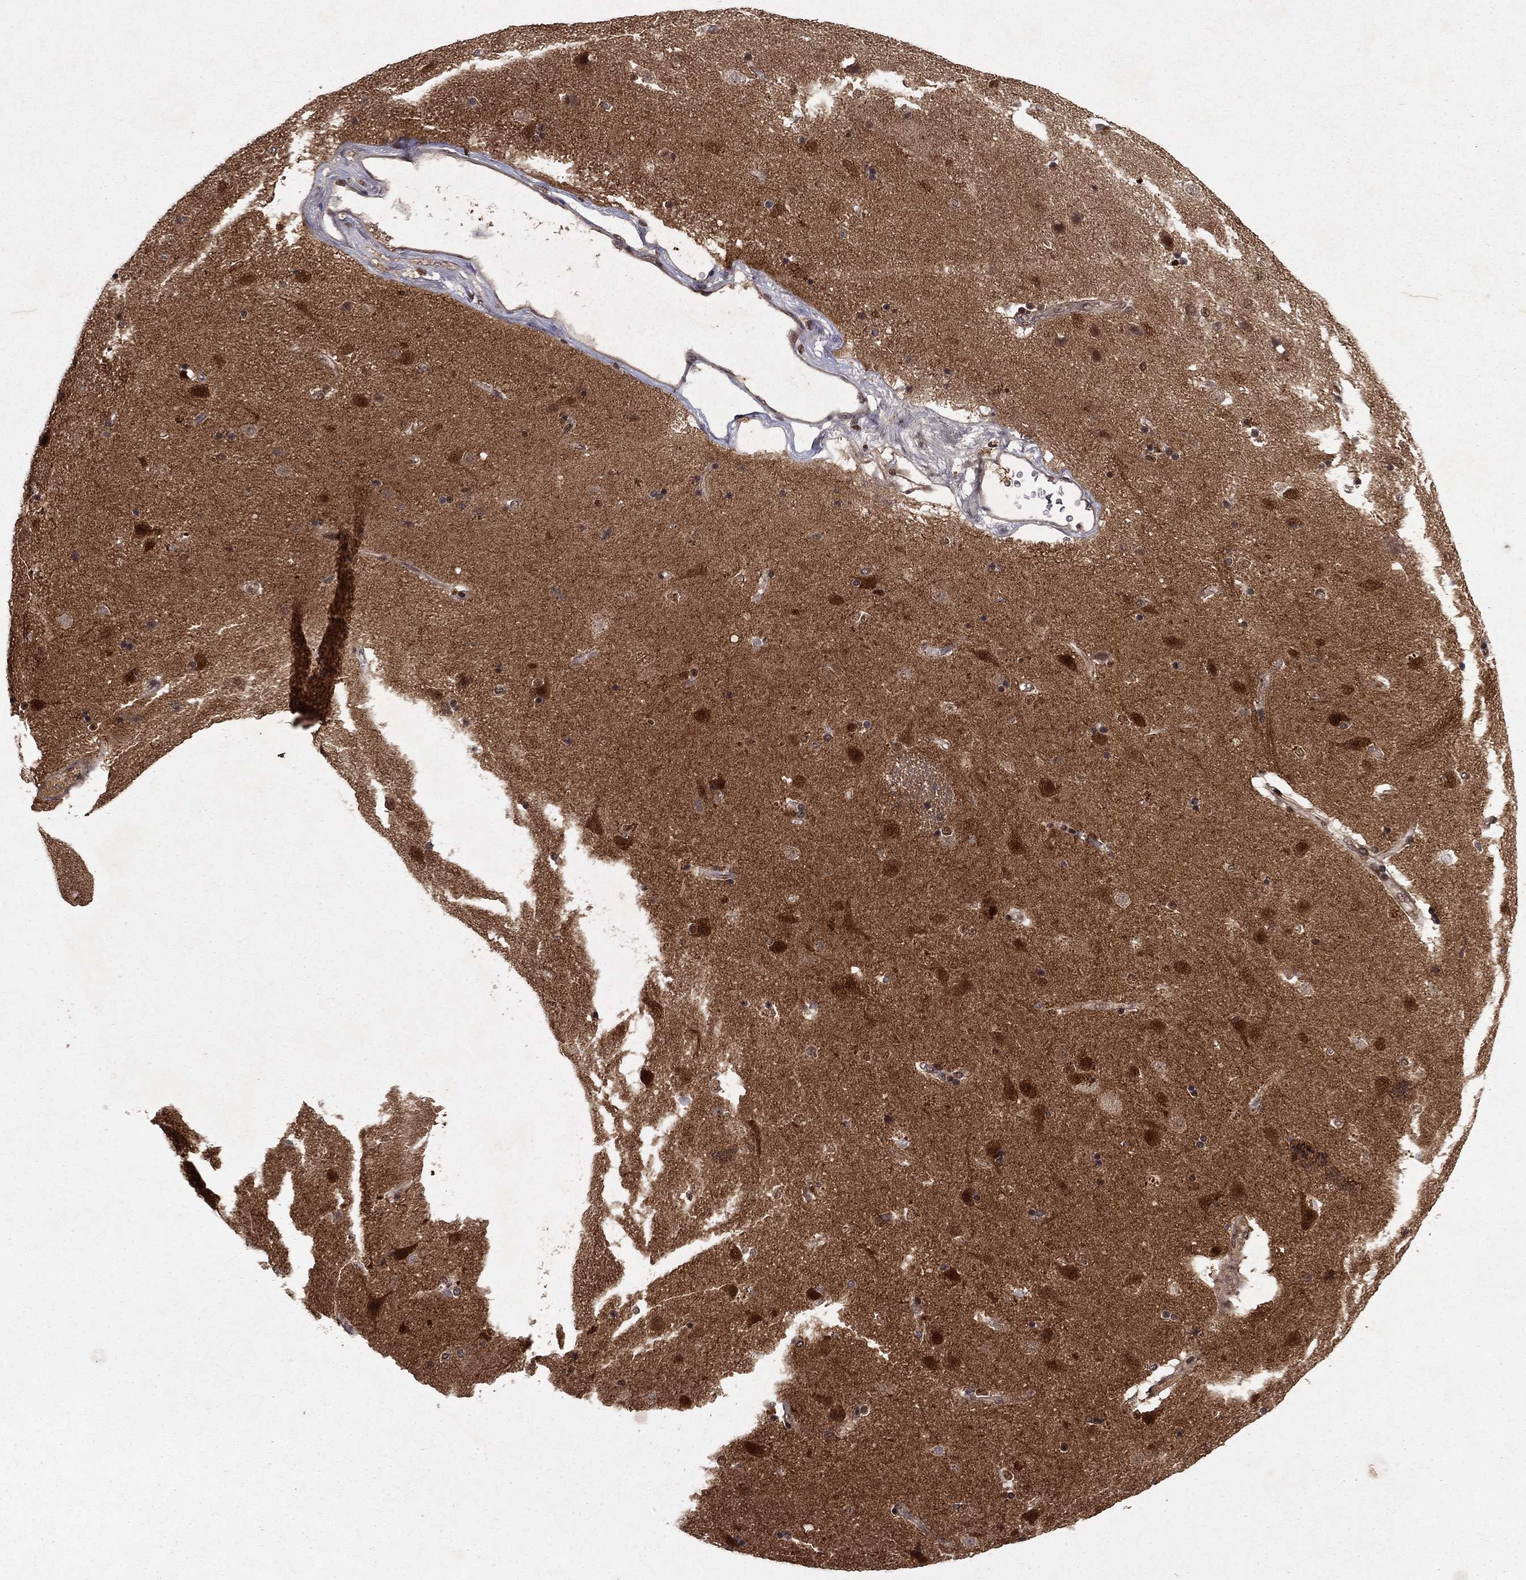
{"staining": {"intensity": "negative", "quantity": "none", "location": "none"}, "tissue": "caudate", "cell_type": "Glial cells", "image_type": "normal", "snomed": [{"axis": "morphology", "description": "Normal tissue, NOS"}, {"axis": "topography", "description": "Lateral ventricle wall"}], "caption": "High power microscopy image of an immunohistochemistry (IHC) photomicrograph of normal caudate, revealing no significant expression in glial cells.", "gene": "CRTC1", "patient": {"sex": "female", "age": 71}}